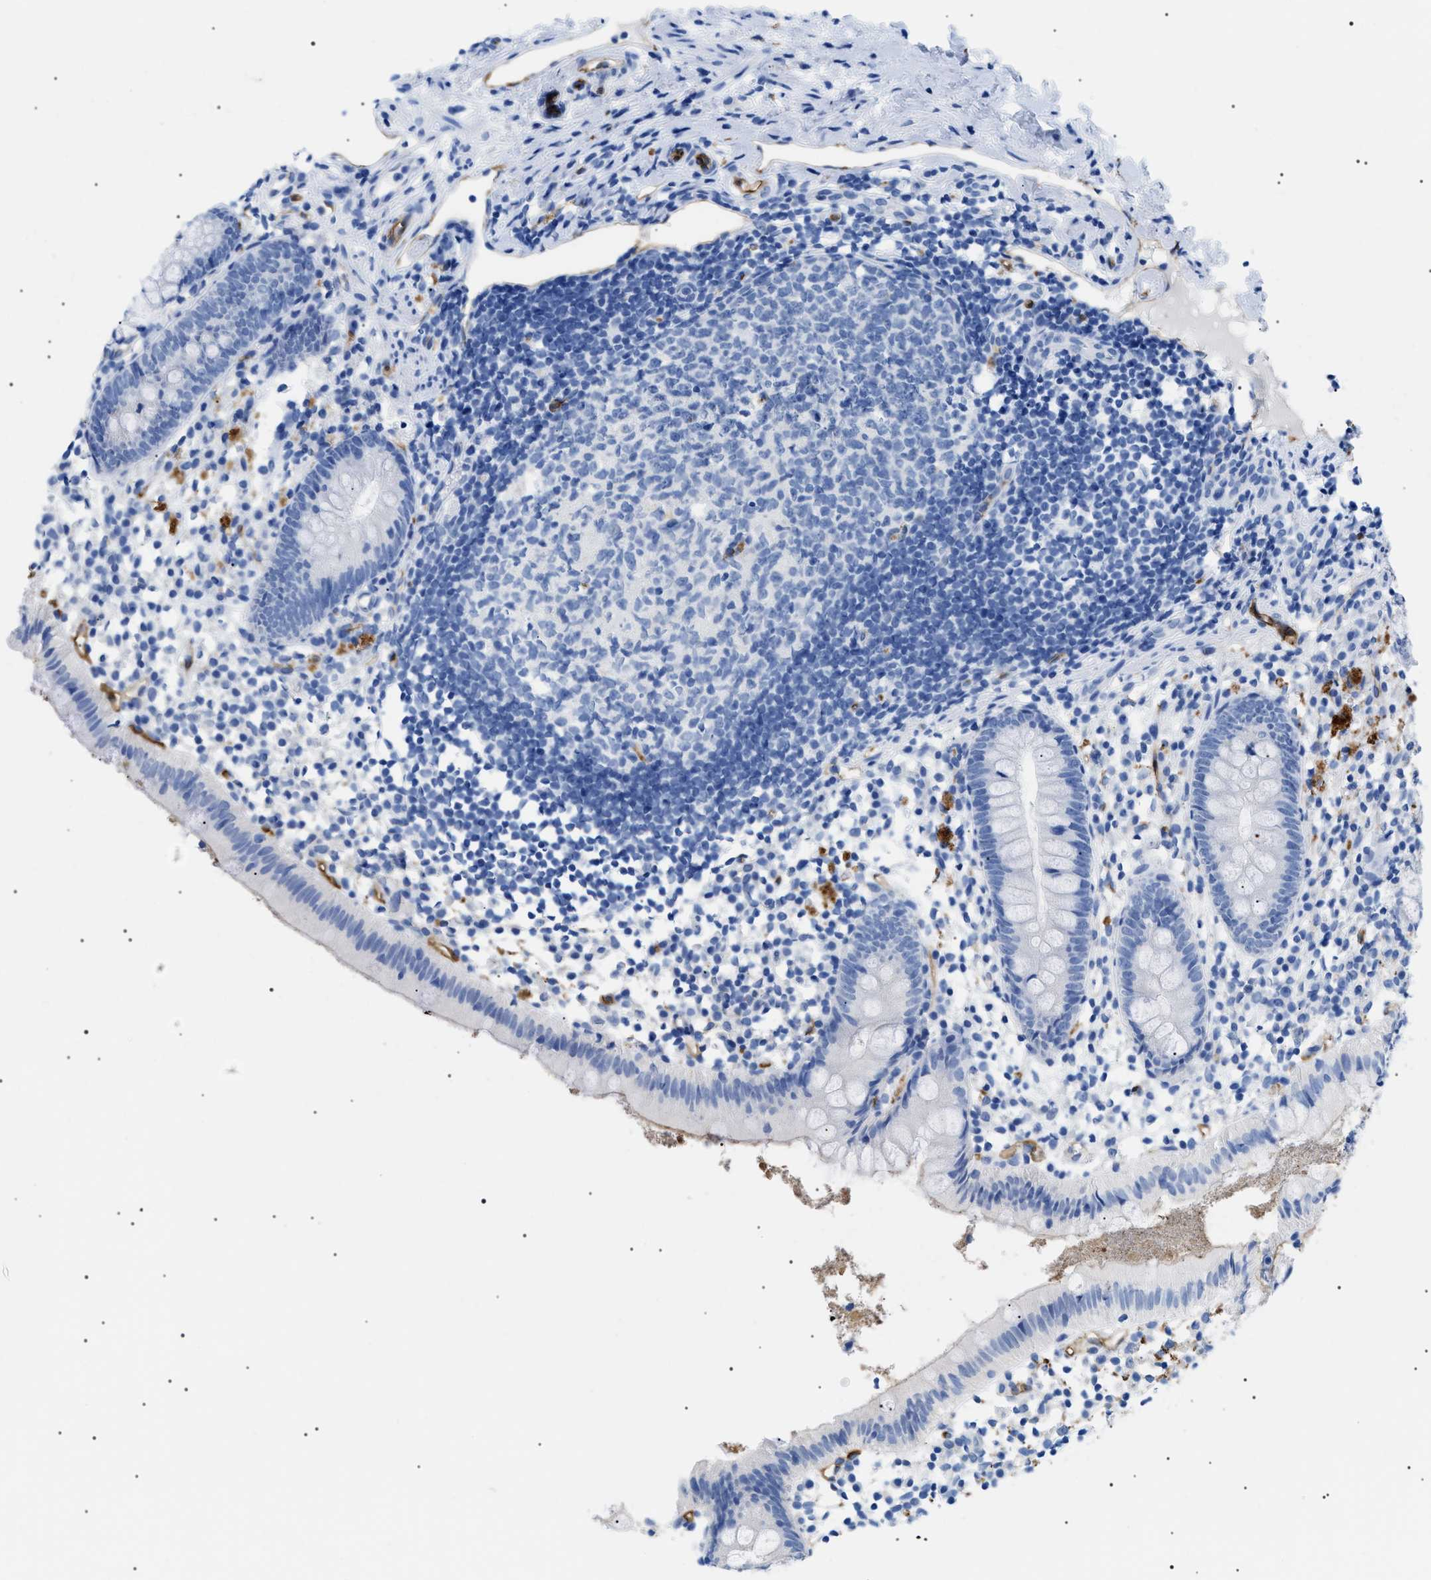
{"staining": {"intensity": "negative", "quantity": "none", "location": "none"}, "tissue": "appendix", "cell_type": "Glandular cells", "image_type": "normal", "snomed": [{"axis": "morphology", "description": "Normal tissue, NOS"}, {"axis": "topography", "description": "Appendix"}], "caption": "Human appendix stained for a protein using immunohistochemistry shows no staining in glandular cells.", "gene": "PODXL", "patient": {"sex": "female", "age": 20}}